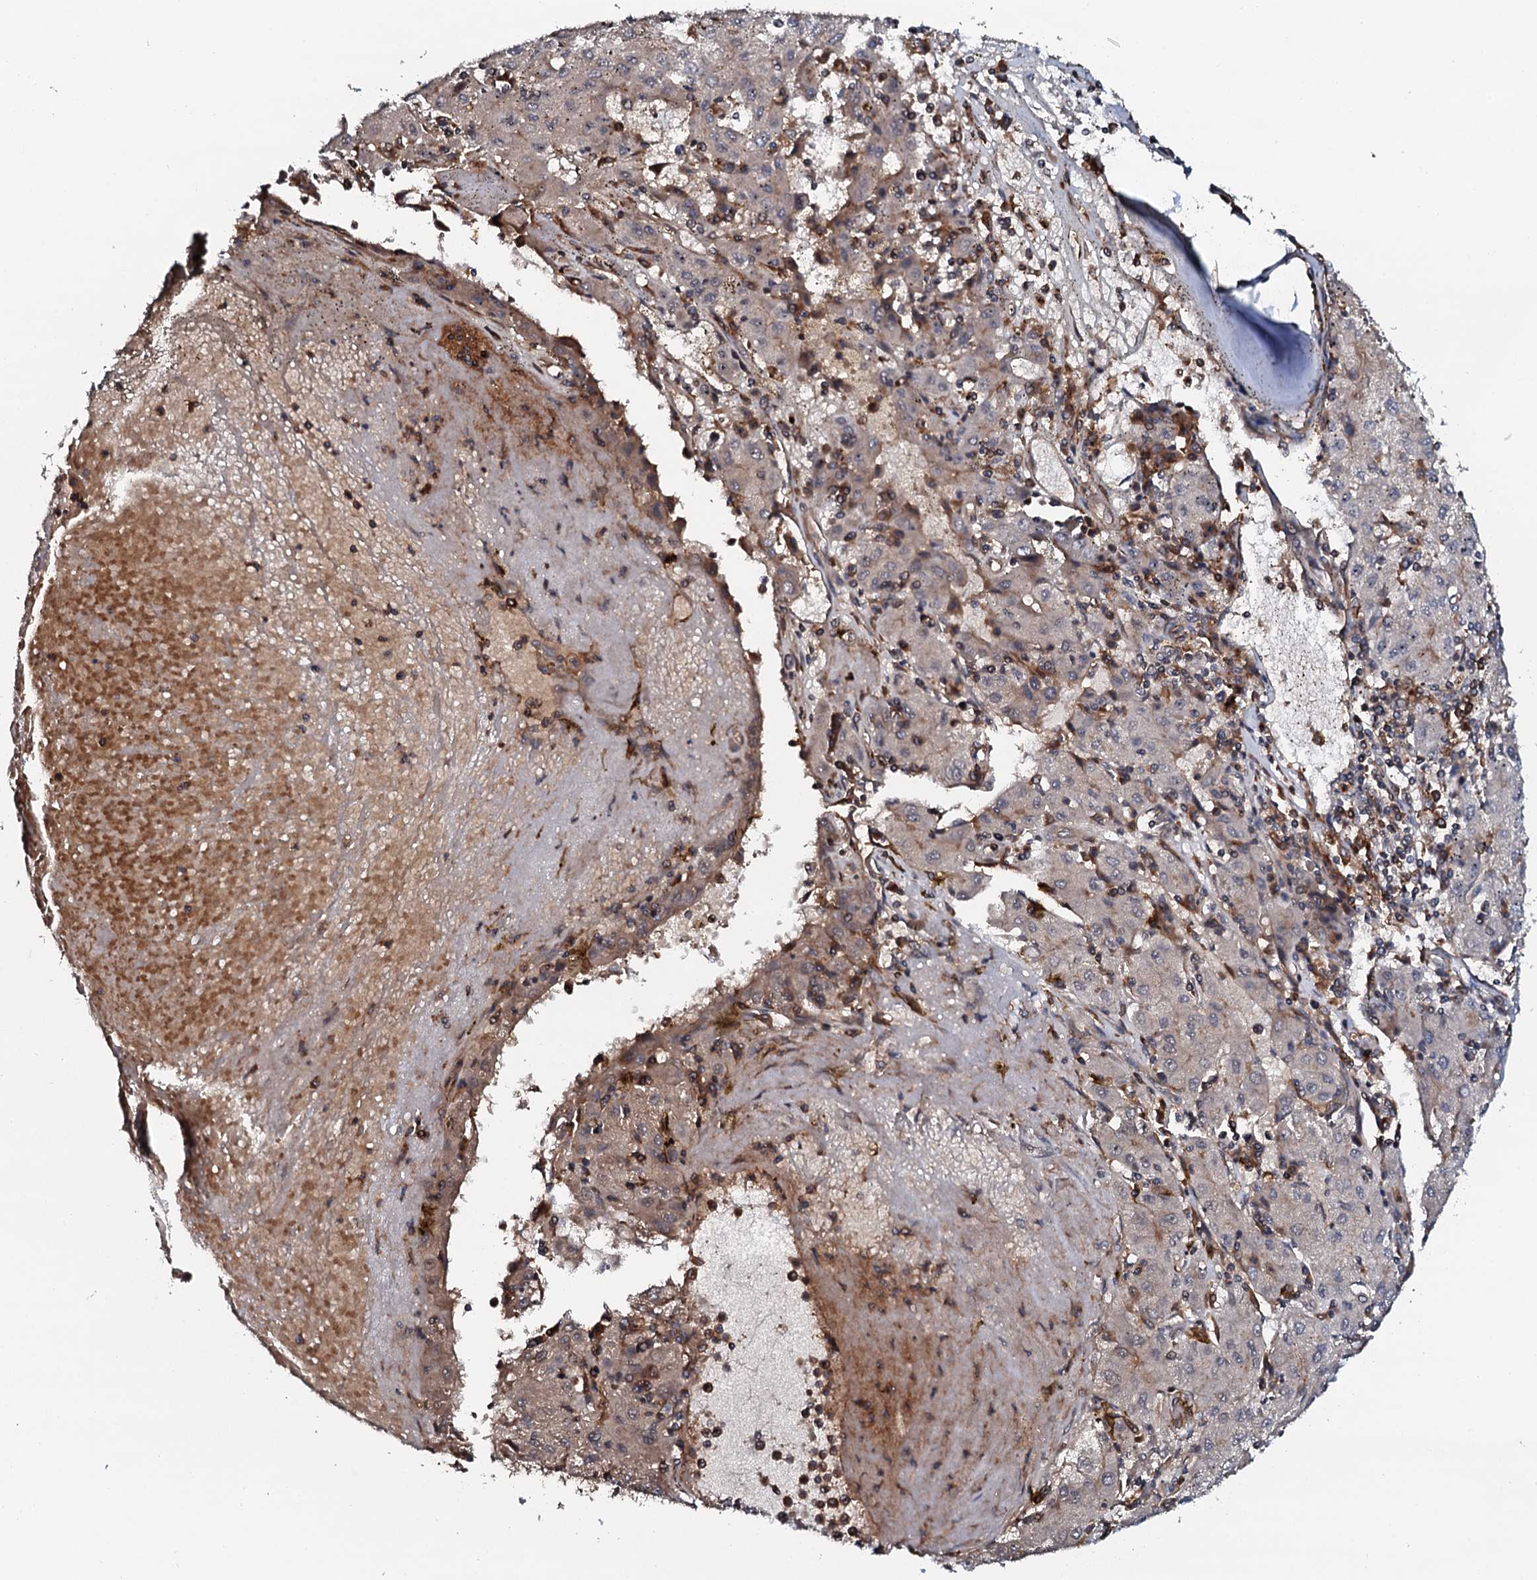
{"staining": {"intensity": "negative", "quantity": "none", "location": "none"}, "tissue": "liver cancer", "cell_type": "Tumor cells", "image_type": "cancer", "snomed": [{"axis": "morphology", "description": "Carcinoma, Hepatocellular, NOS"}, {"axis": "topography", "description": "Liver"}], "caption": "Liver hepatocellular carcinoma stained for a protein using immunohistochemistry exhibits no staining tumor cells.", "gene": "VAMP8", "patient": {"sex": "male", "age": 72}}